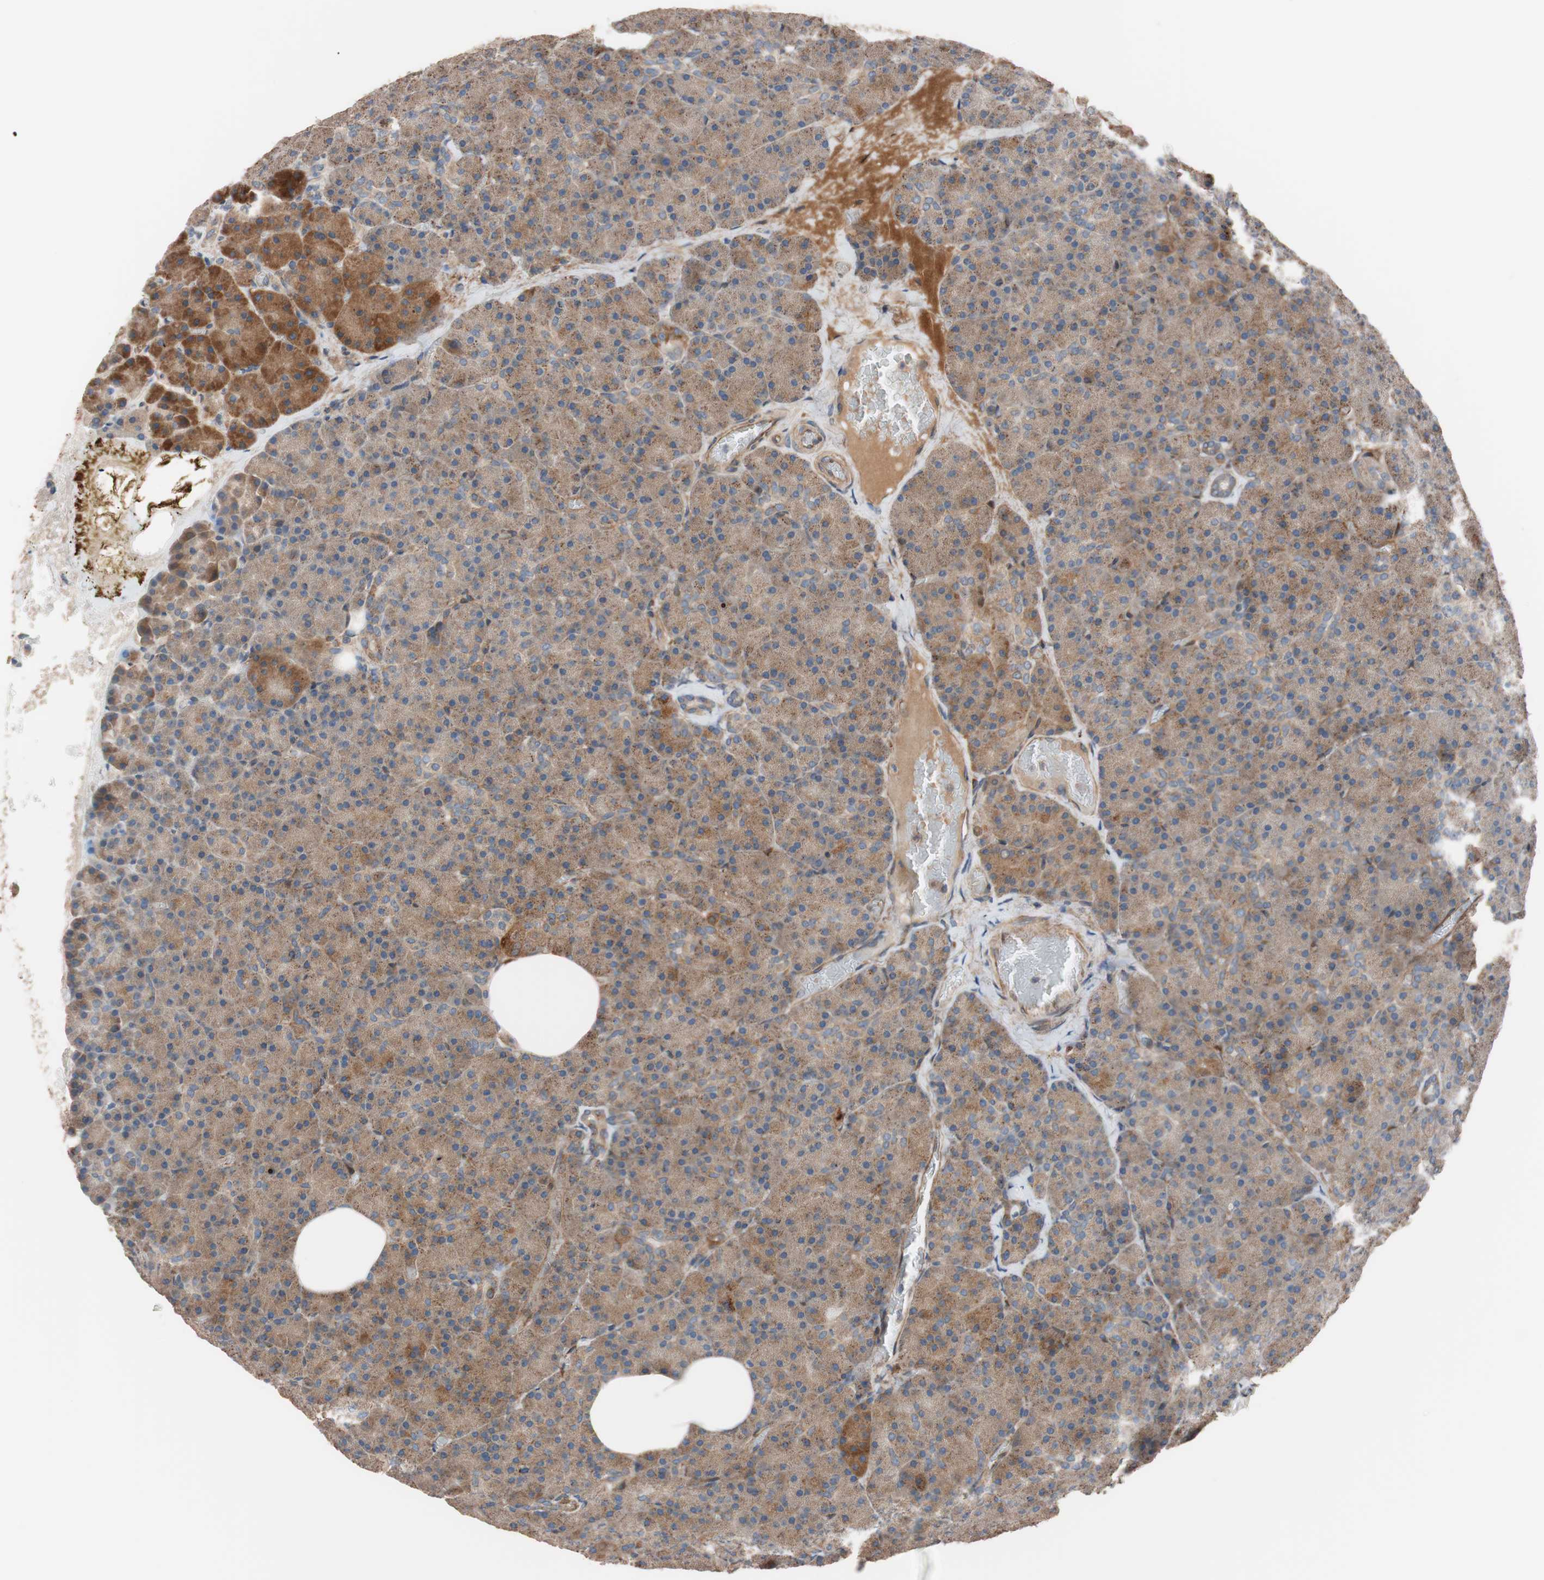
{"staining": {"intensity": "moderate", "quantity": ">75%", "location": "cytoplasmic/membranous"}, "tissue": "pancreas", "cell_type": "Exocrine glandular cells", "image_type": "normal", "snomed": [{"axis": "morphology", "description": "Normal tissue, NOS"}, {"axis": "topography", "description": "Pancreas"}], "caption": "About >75% of exocrine glandular cells in benign human pancreas exhibit moderate cytoplasmic/membranous protein staining as visualized by brown immunohistochemical staining.", "gene": "SDC4", "patient": {"sex": "female", "age": 35}}